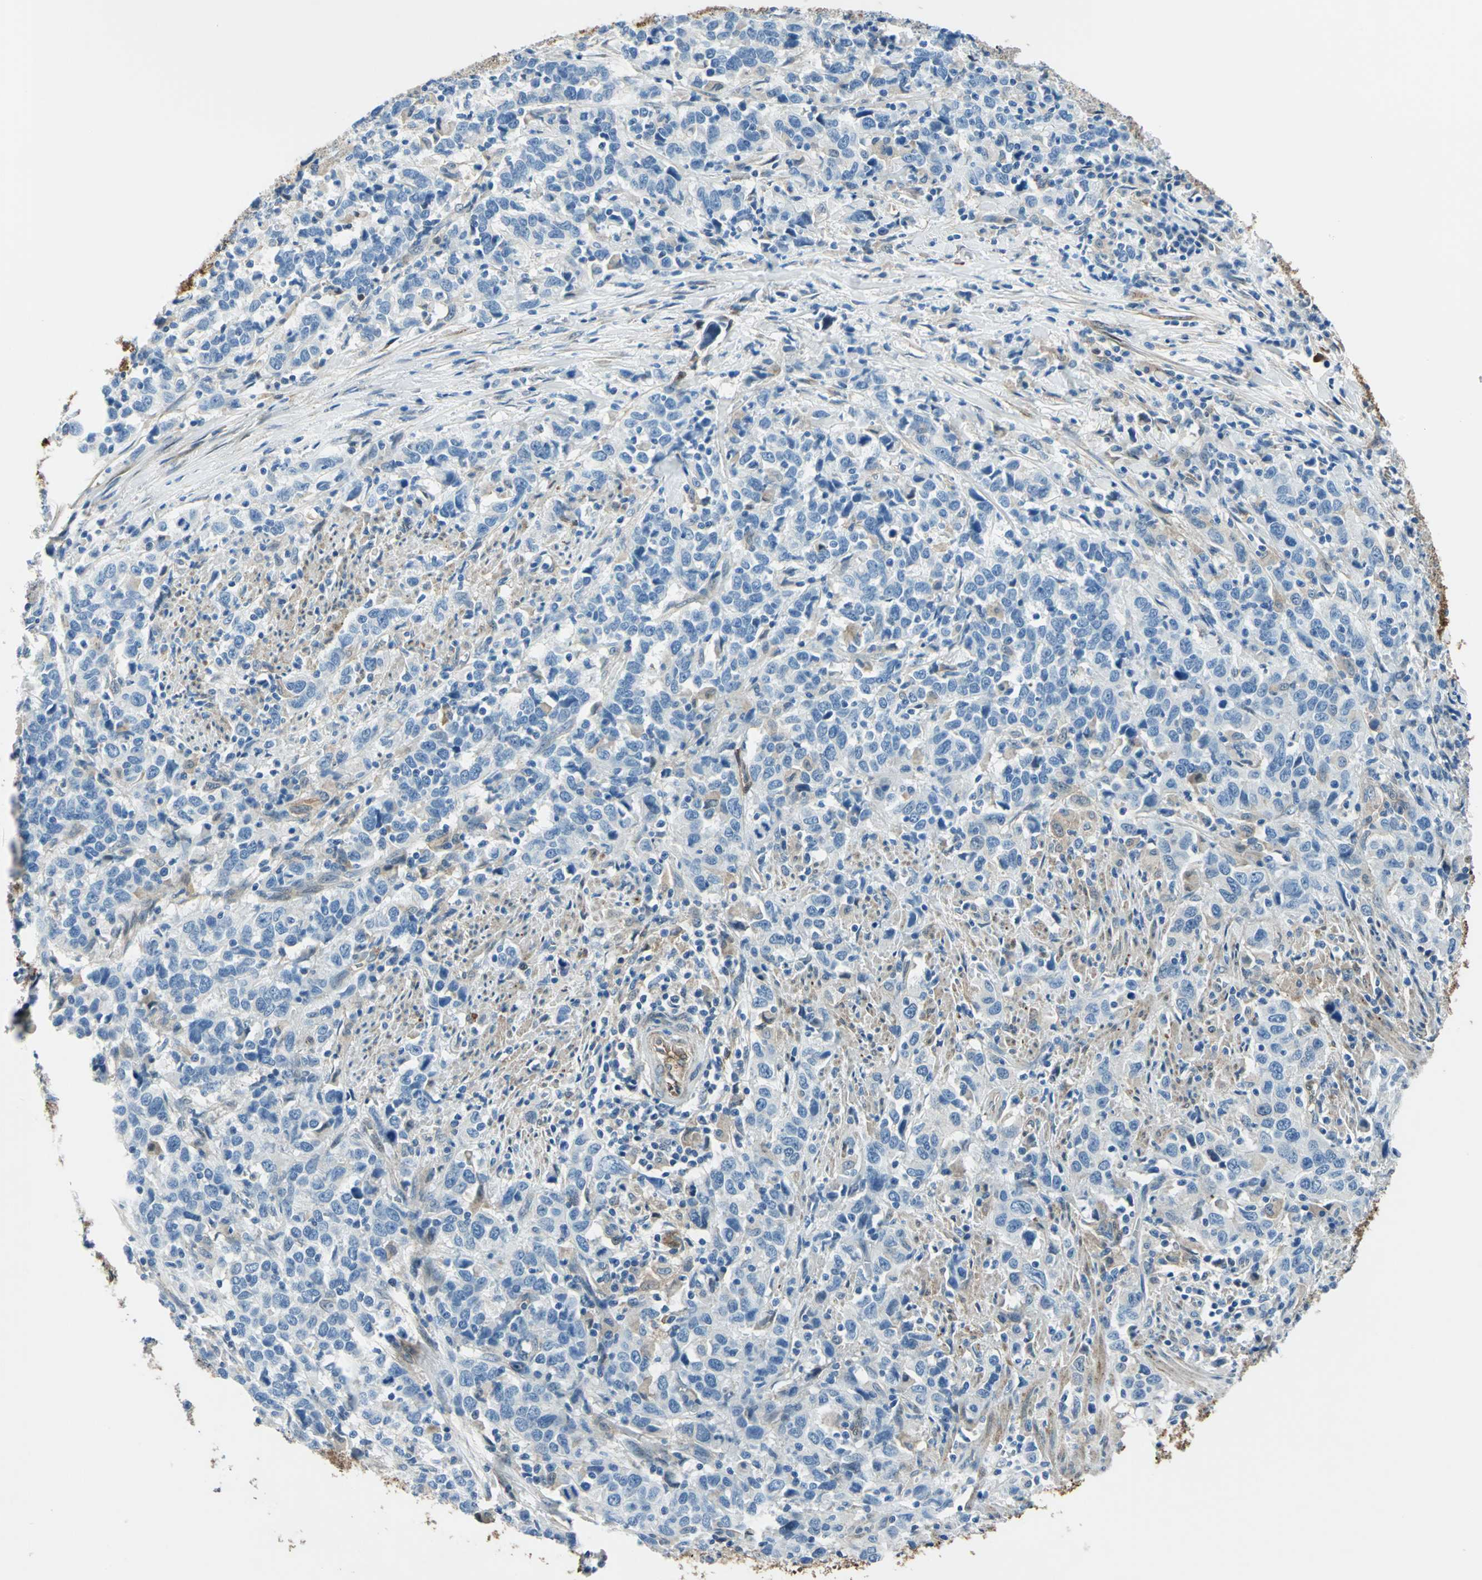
{"staining": {"intensity": "negative", "quantity": "none", "location": "none"}, "tissue": "urothelial cancer", "cell_type": "Tumor cells", "image_type": "cancer", "snomed": [{"axis": "morphology", "description": "Urothelial carcinoma, High grade"}, {"axis": "topography", "description": "Urinary bladder"}], "caption": "Immunohistochemistry histopathology image of high-grade urothelial carcinoma stained for a protein (brown), which shows no expression in tumor cells. (DAB immunohistochemistry with hematoxylin counter stain).", "gene": "HSPB1", "patient": {"sex": "male", "age": 61}}